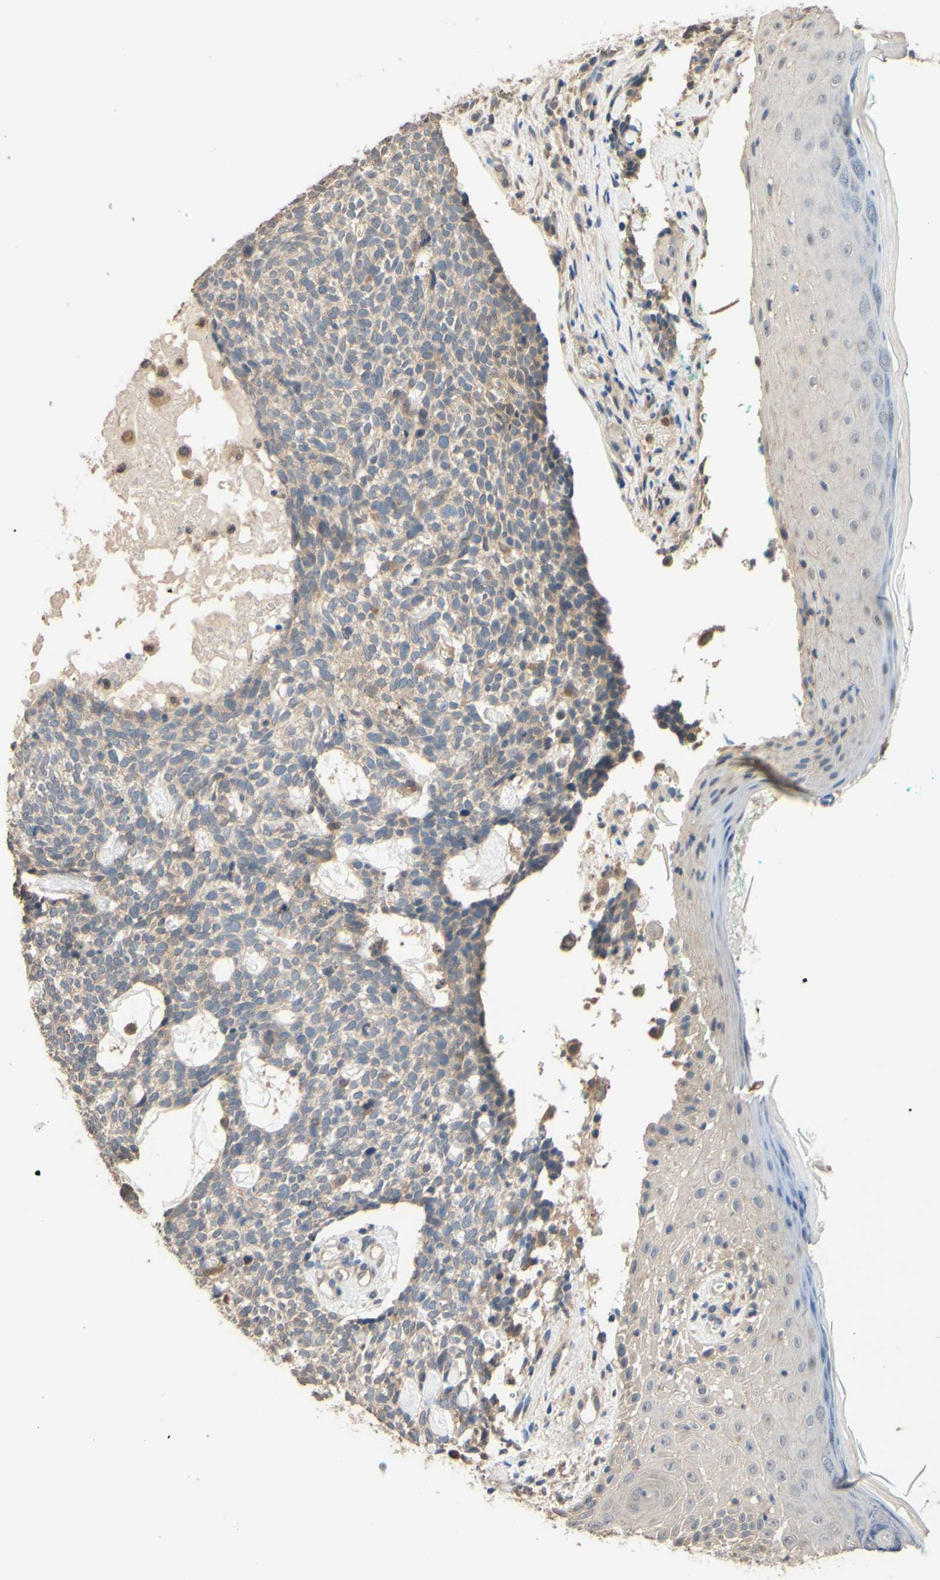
{"staining": {"intensity": "weak", "quantity": "25%-75%", "location": "cytoplasmic/membranous"}, "tissue": "skin cancer", "cell_type": "Tumor cells", "image_type": "cancer", "snomed": [{"axis": "morphology", "description": "Basal cell carcinoma"}, {"axis": "topography", "description": "Skin"}], "caption": "DAB immunohistochemical staining of human skin cancer (basal cell carcinoma) displays weak cytoplasmic/membranous protein expression in approximately 25%-75% of tumor cells.", "gene": "SMIM19", "patient": {"sex": "female", "age": 84}}